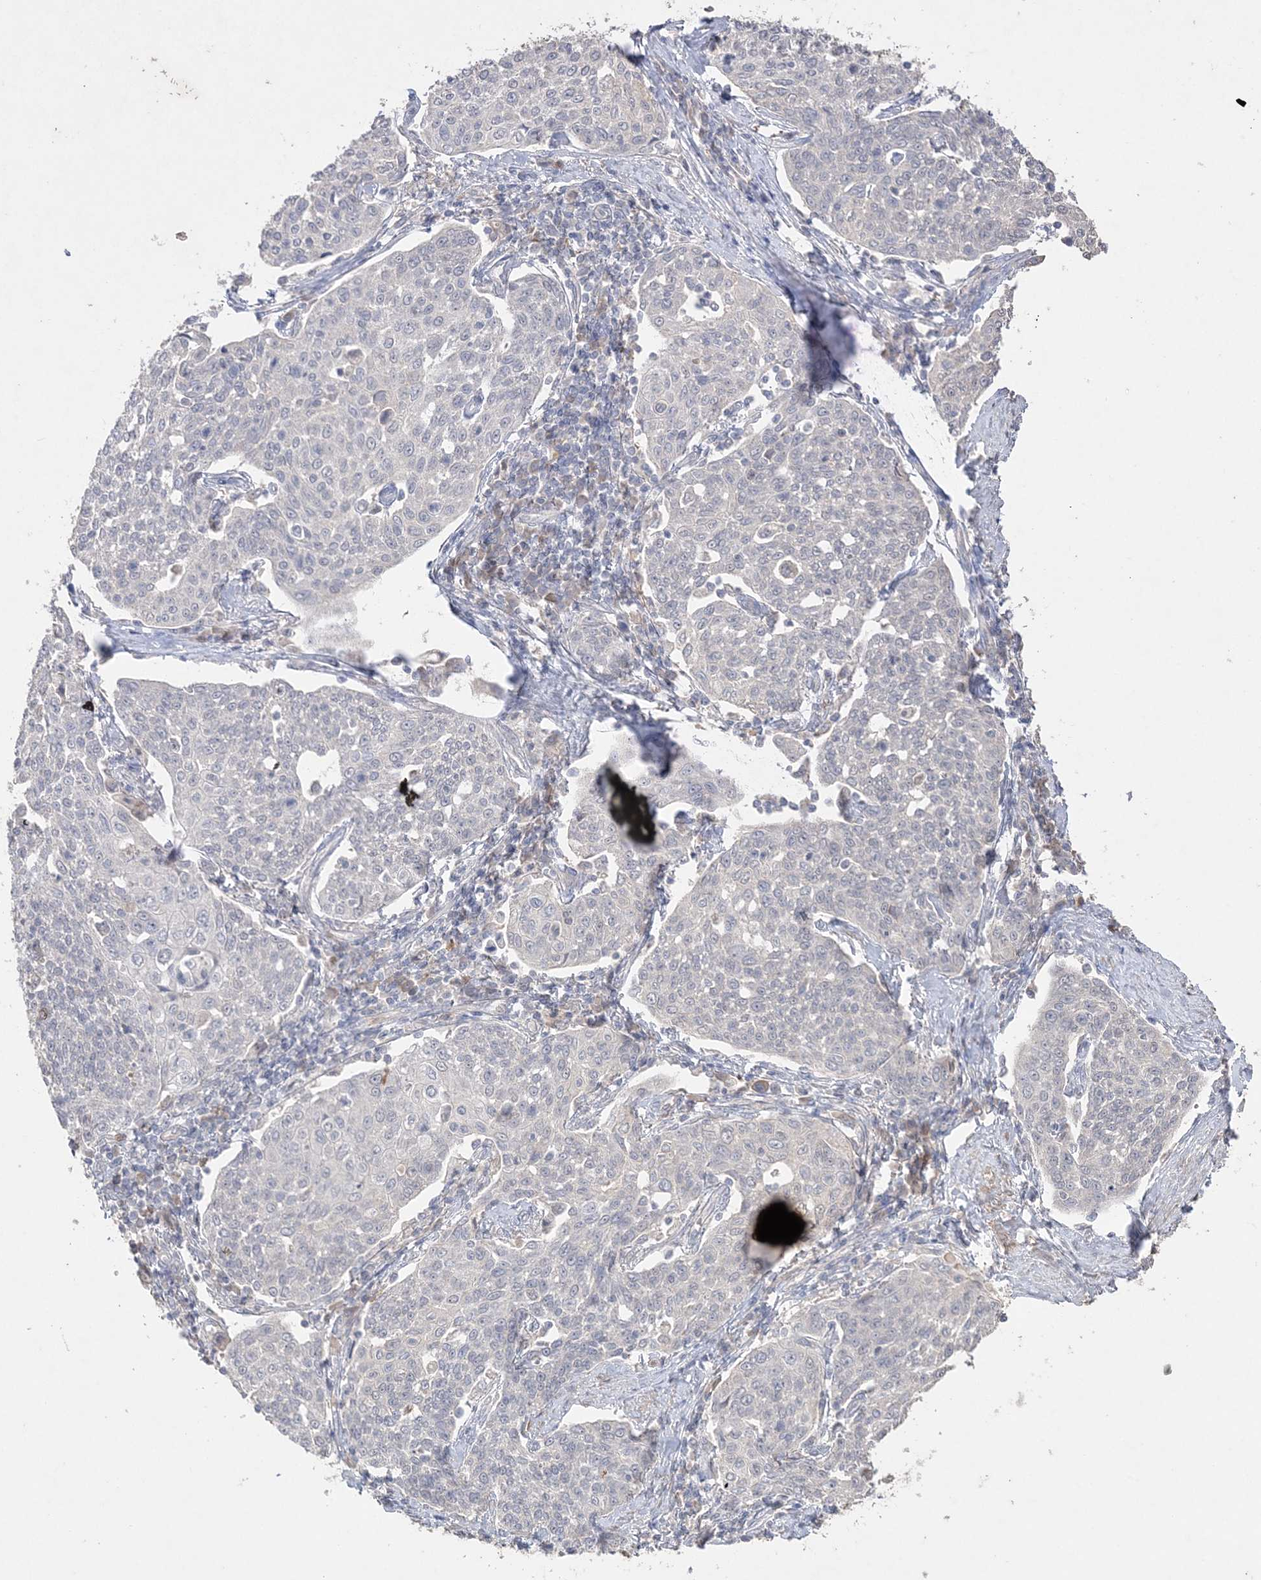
{"staining": {"intensity": "negative", "quantity": "none", "location": "none"}, "tissue": "cervical cancer", "cell_type": "Tumor cells", "image_type": "cancer", "snomed": [{"axis": "morphology", "description": "Squamous cell carcinoma, NOS"}, {"axis": "topography", "description": "Cervix"}], "caption": "IHC histopathology image of neoplastic tissue: human cervical cancer (squamous cell carcinoma) stained with DAB (3,3'-diaminobenzidine) exhibits no significant protein staining in tumor cells.", "gene": "SH3BP4", "patient": {"sex": "female", "age": 34}}